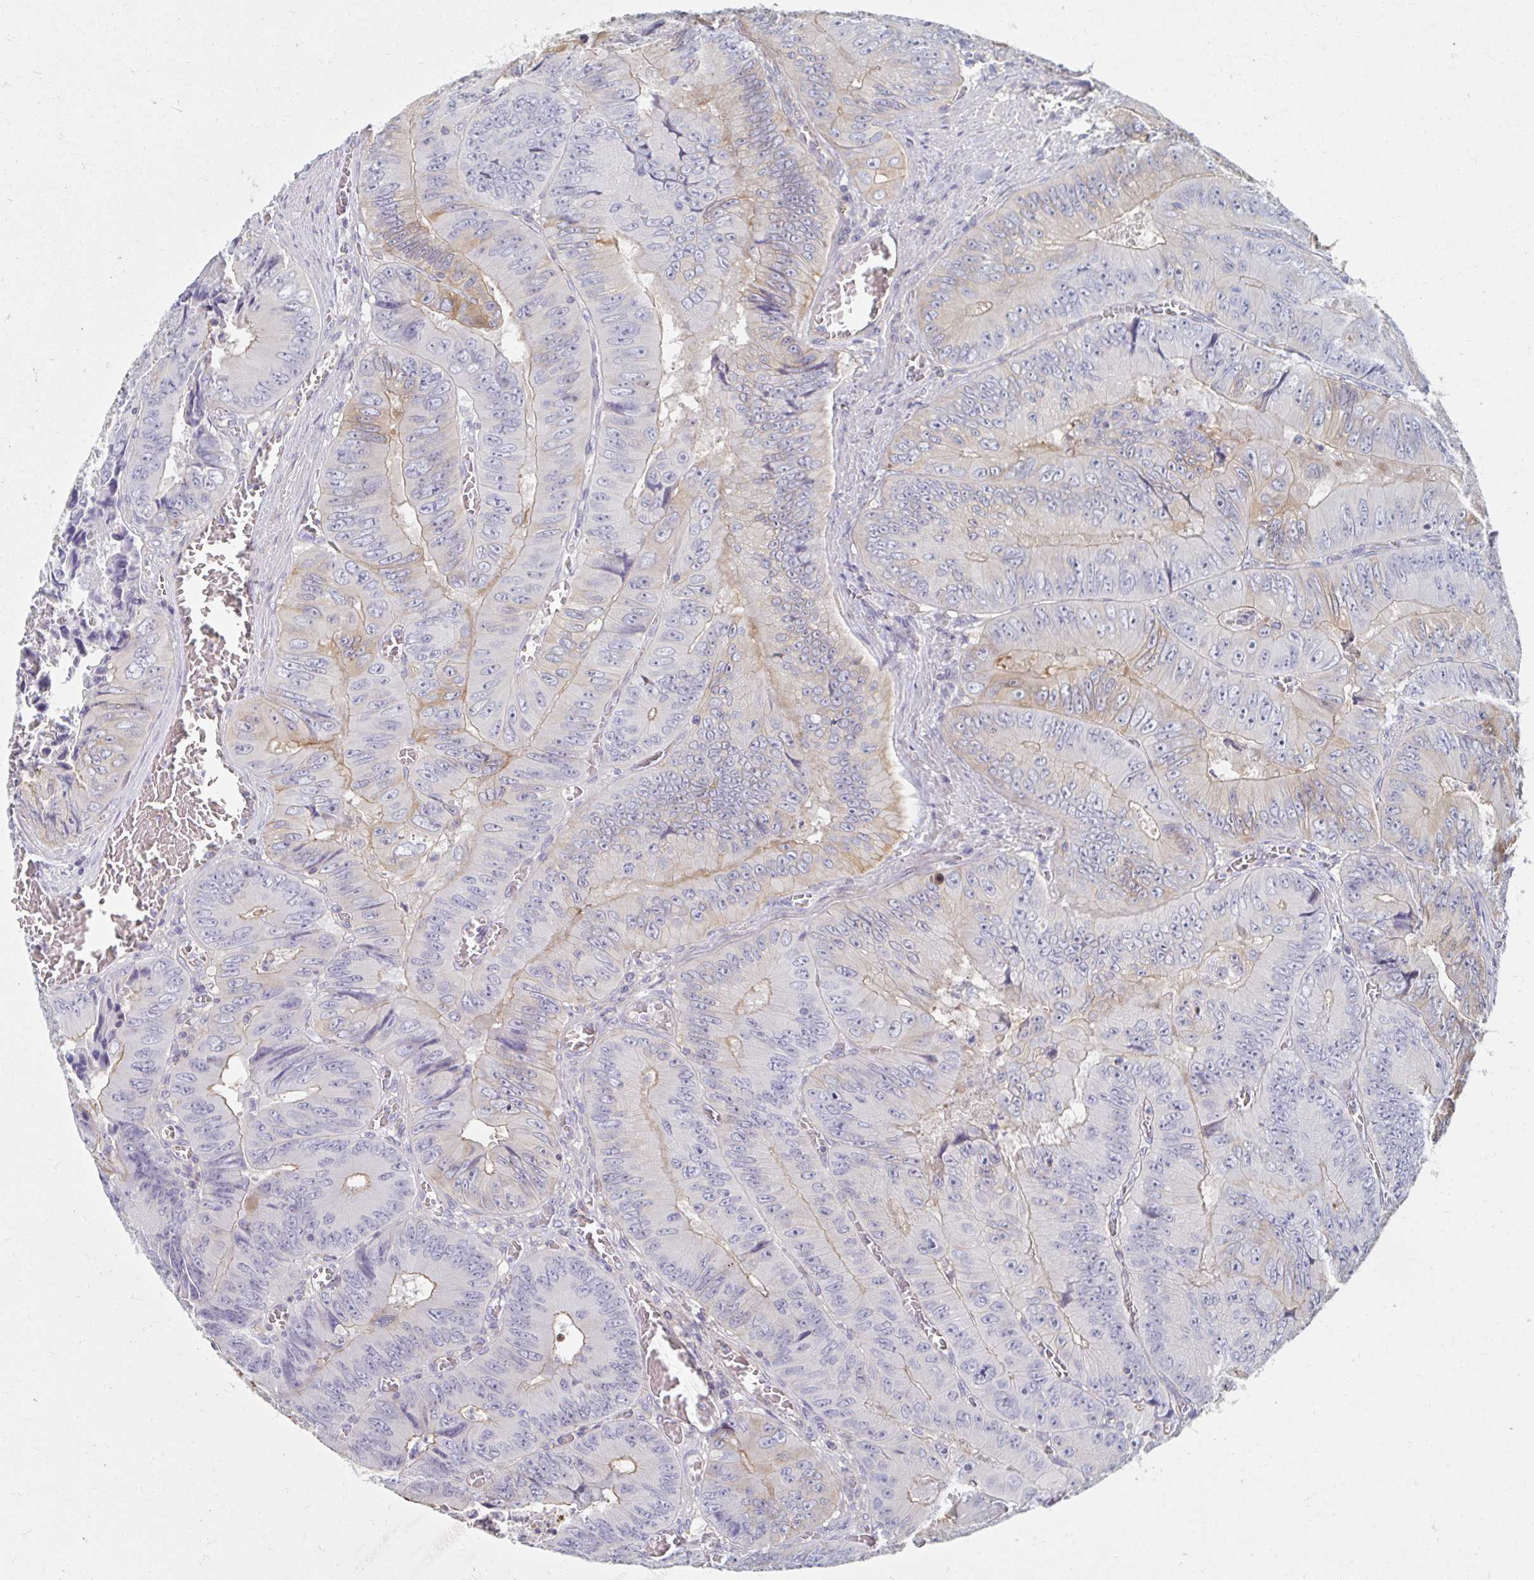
{"staining": {"intensity": "weak", "quantity": "<25%", "location": "cytoplasmic/membranous"}, "tissue": "colorectal cancer", "cell_type": "Tumor cells", "image_type": "cancer", "snomed": [{"axis": "morphology", "description": "Adenocarcinoma, NOS"}, {"axis": "topography", "description": "Colon"}], "caption": "A high-resolution histopathology image shows IHC staining of colorectal cancer (adenocarcinoma), which demonstrates no significant expression in tumor cells.", "gene": "MYLK2", "patient": {"sex": "female", "age": 84}}